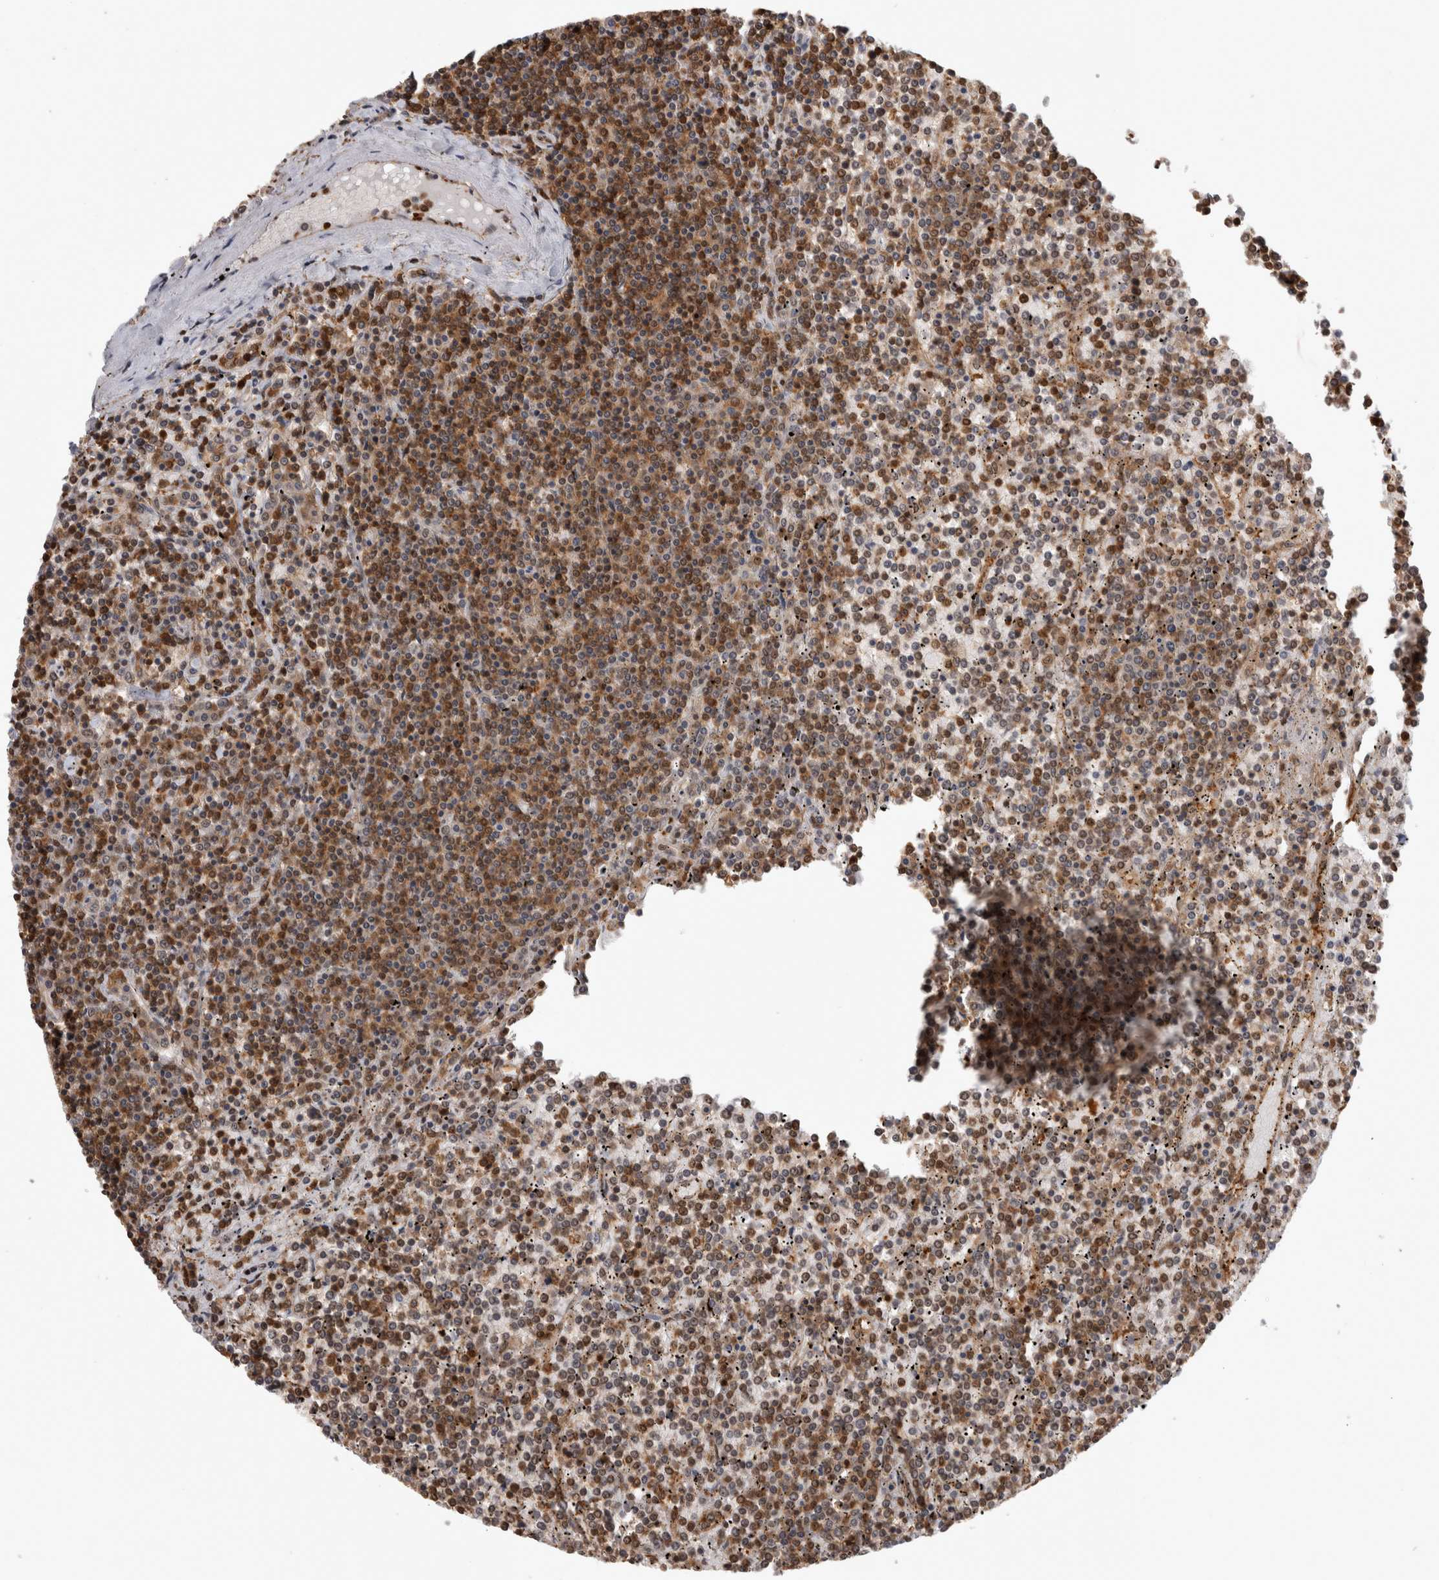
{"staining": {"intensity": "moderate", "quantity": ">75%", "location": "cytoplasmic/membranous,nuclear"}, "tissue": "lymphoma", "cell_type": "Tumor cells", "image_type": "cancer", "snomed": [{"axis": "morphology", "description": "Malignant lymphoma, non-Hodgkin's type, Low grade"}, {"axis": "topography", "description": "Spleen"}], "caption": "A histopathology image of malignant lymphoma, non-Hodgkin's type (low-grade) stained for a protein exhibits moderate cytoplasmic/membranous and nuclear brown staining in tumor cells.", "gene": "TDRD7", "patient": {"sex": "female", "age": 19}}